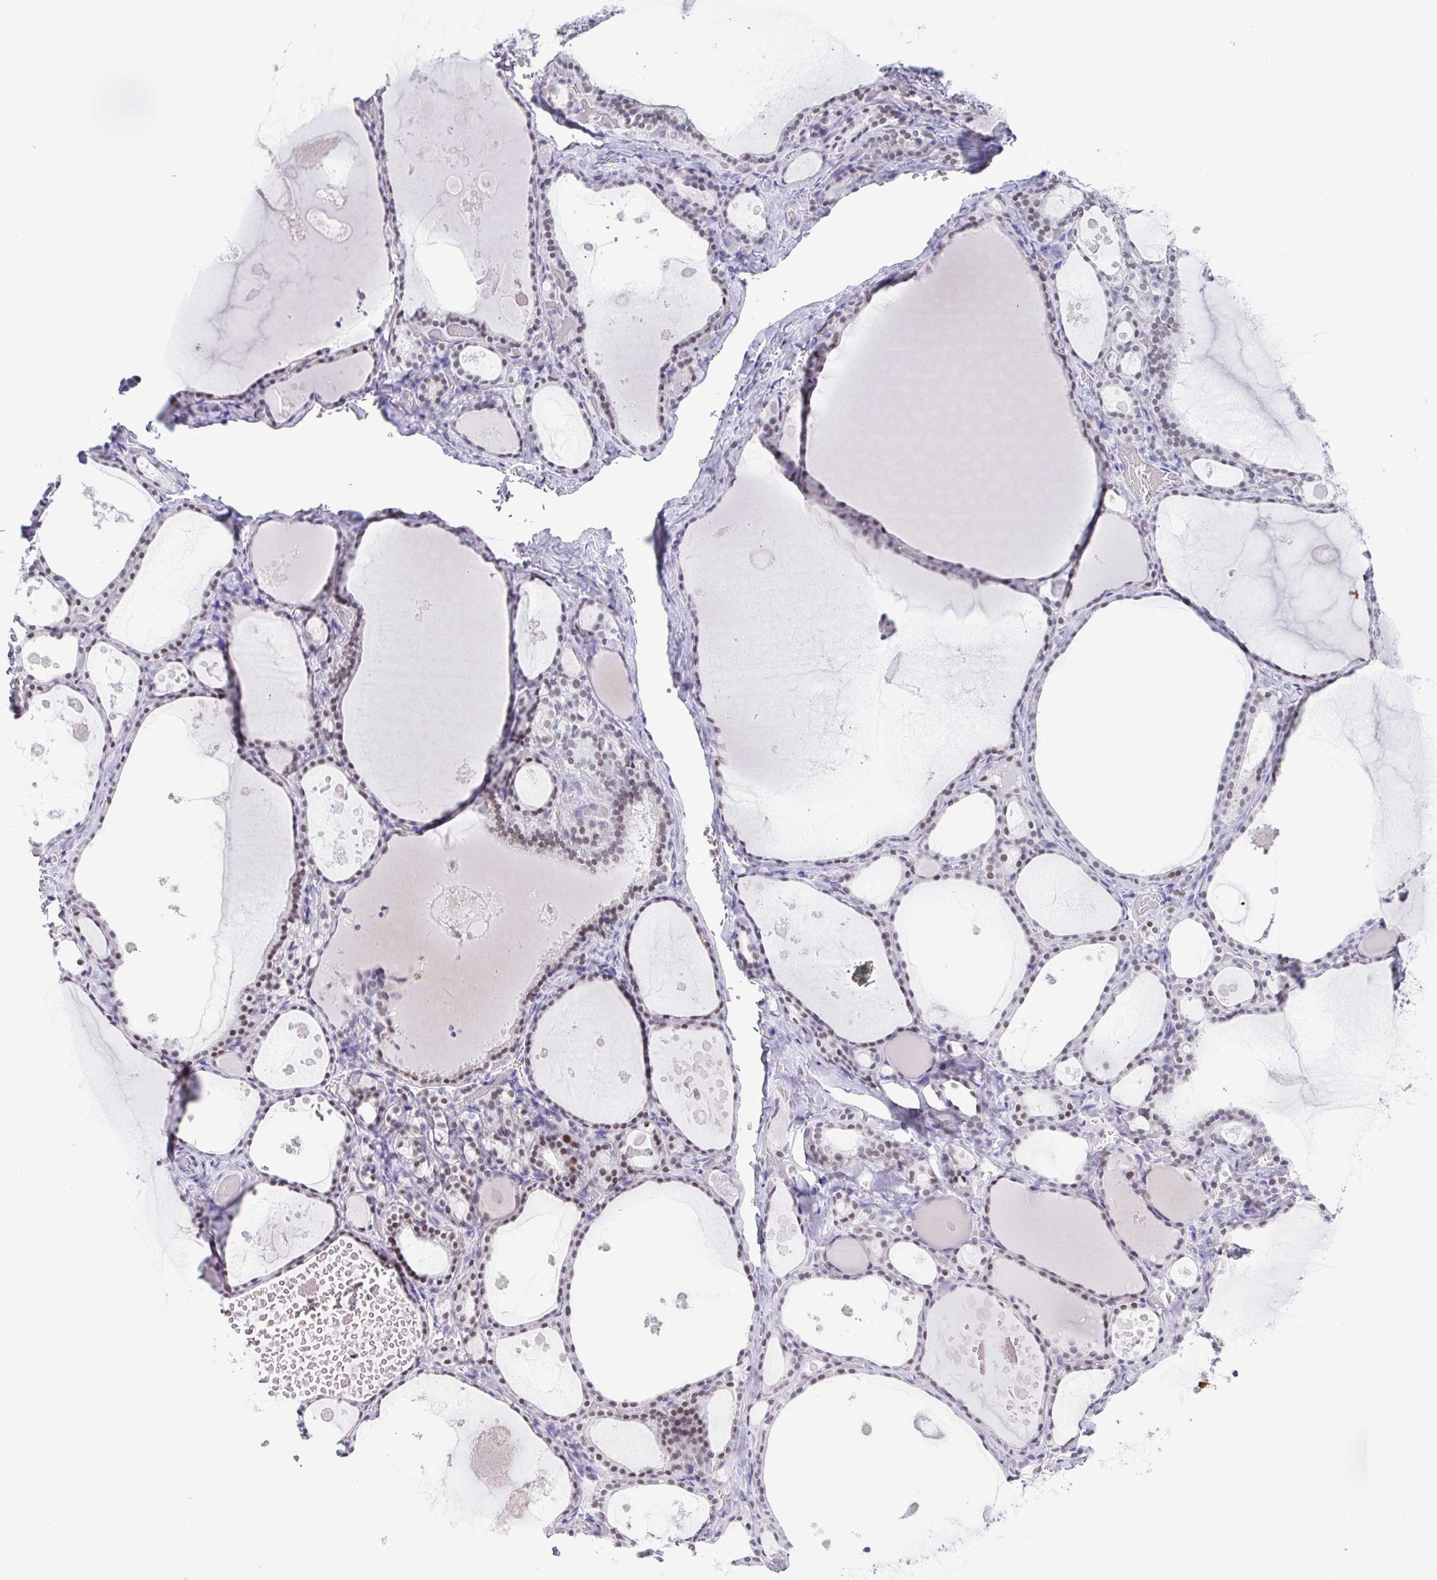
{"staining": {"intensity": "weak", "quantity": "25%-75%", "location": "nuclear"}, "tissue": "thyroid gland", "cell_type": "Glandular cells", "image_type": "normal", "snomed": [{"axis": "morphology", "description": "Normal tissue, NOS"}, {"axis": "topography", "description": "Thyroid gland"}], "caption": "The micrograph reveals a brown stain indicating the presence of a protein in the nuclear of glandular cells in thyroid gland.", "gene": "SUGP2", "patient": {"sex": "male", "age": 56}}